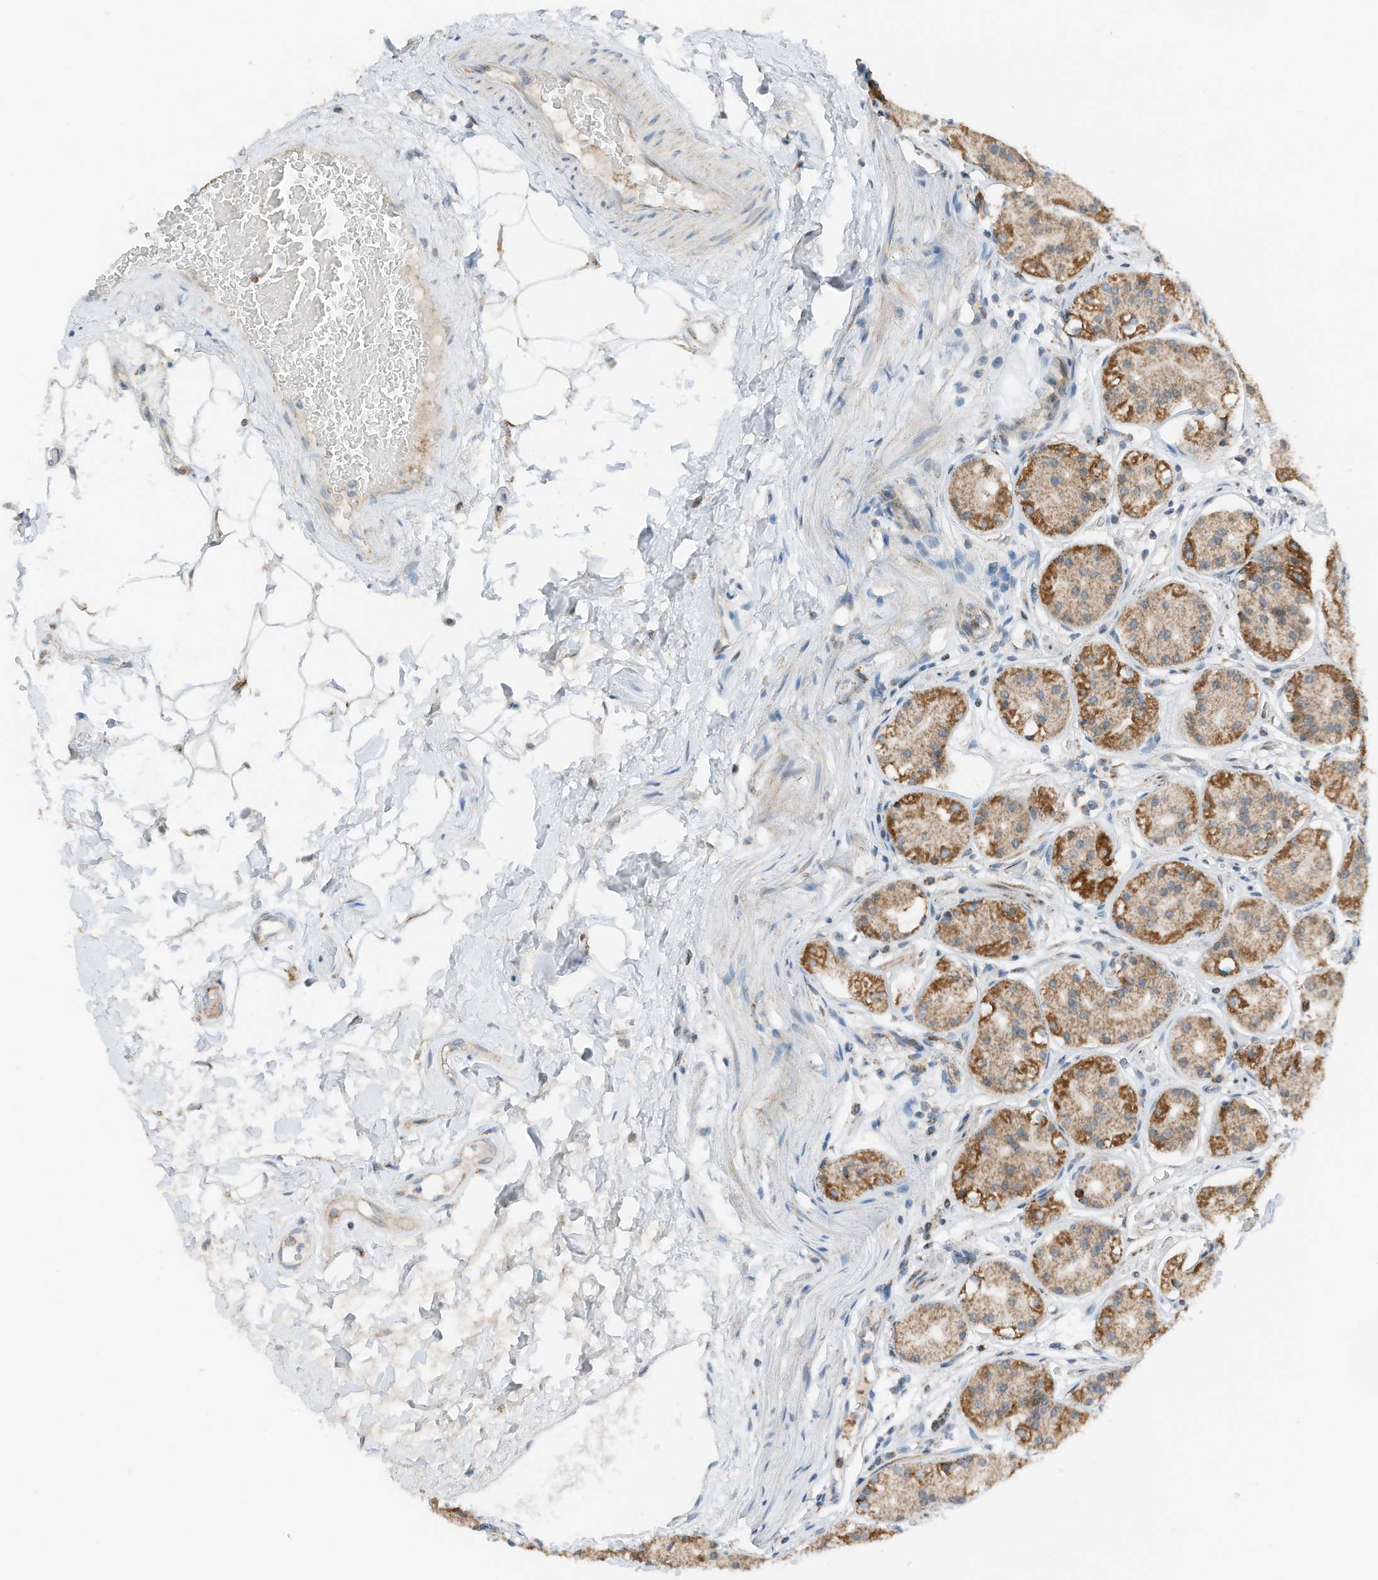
{"staining": {"intensity": "strong", "quantity": "<25%", "location": "cytoplasmic/membranous"}, "tissue": "stomach", "cell_type": "Glandular cells", "image_type": "normal", "snomed": [{"axis": "morphology", "description": "Normal tissue, NOS"}, {"axis": "topography", "description": "Stomach"}, {"axis": "topography", "description": "Stomach, lower"}], "caption": "DAB (3,3'-diaminobenzidine) immunohistochemical staining of benign human stomach reveals strong cytoplasmic/membranous protein positivity in about <25% of glandular cells. (Stains: DAB (3,3'-diaminobenzidine) in brown, nuclei in blue, Microscopy: brightfield microscopy at high magnification).", "gene": "RMND1", "patient": {"sex": "female", "age": 56}}